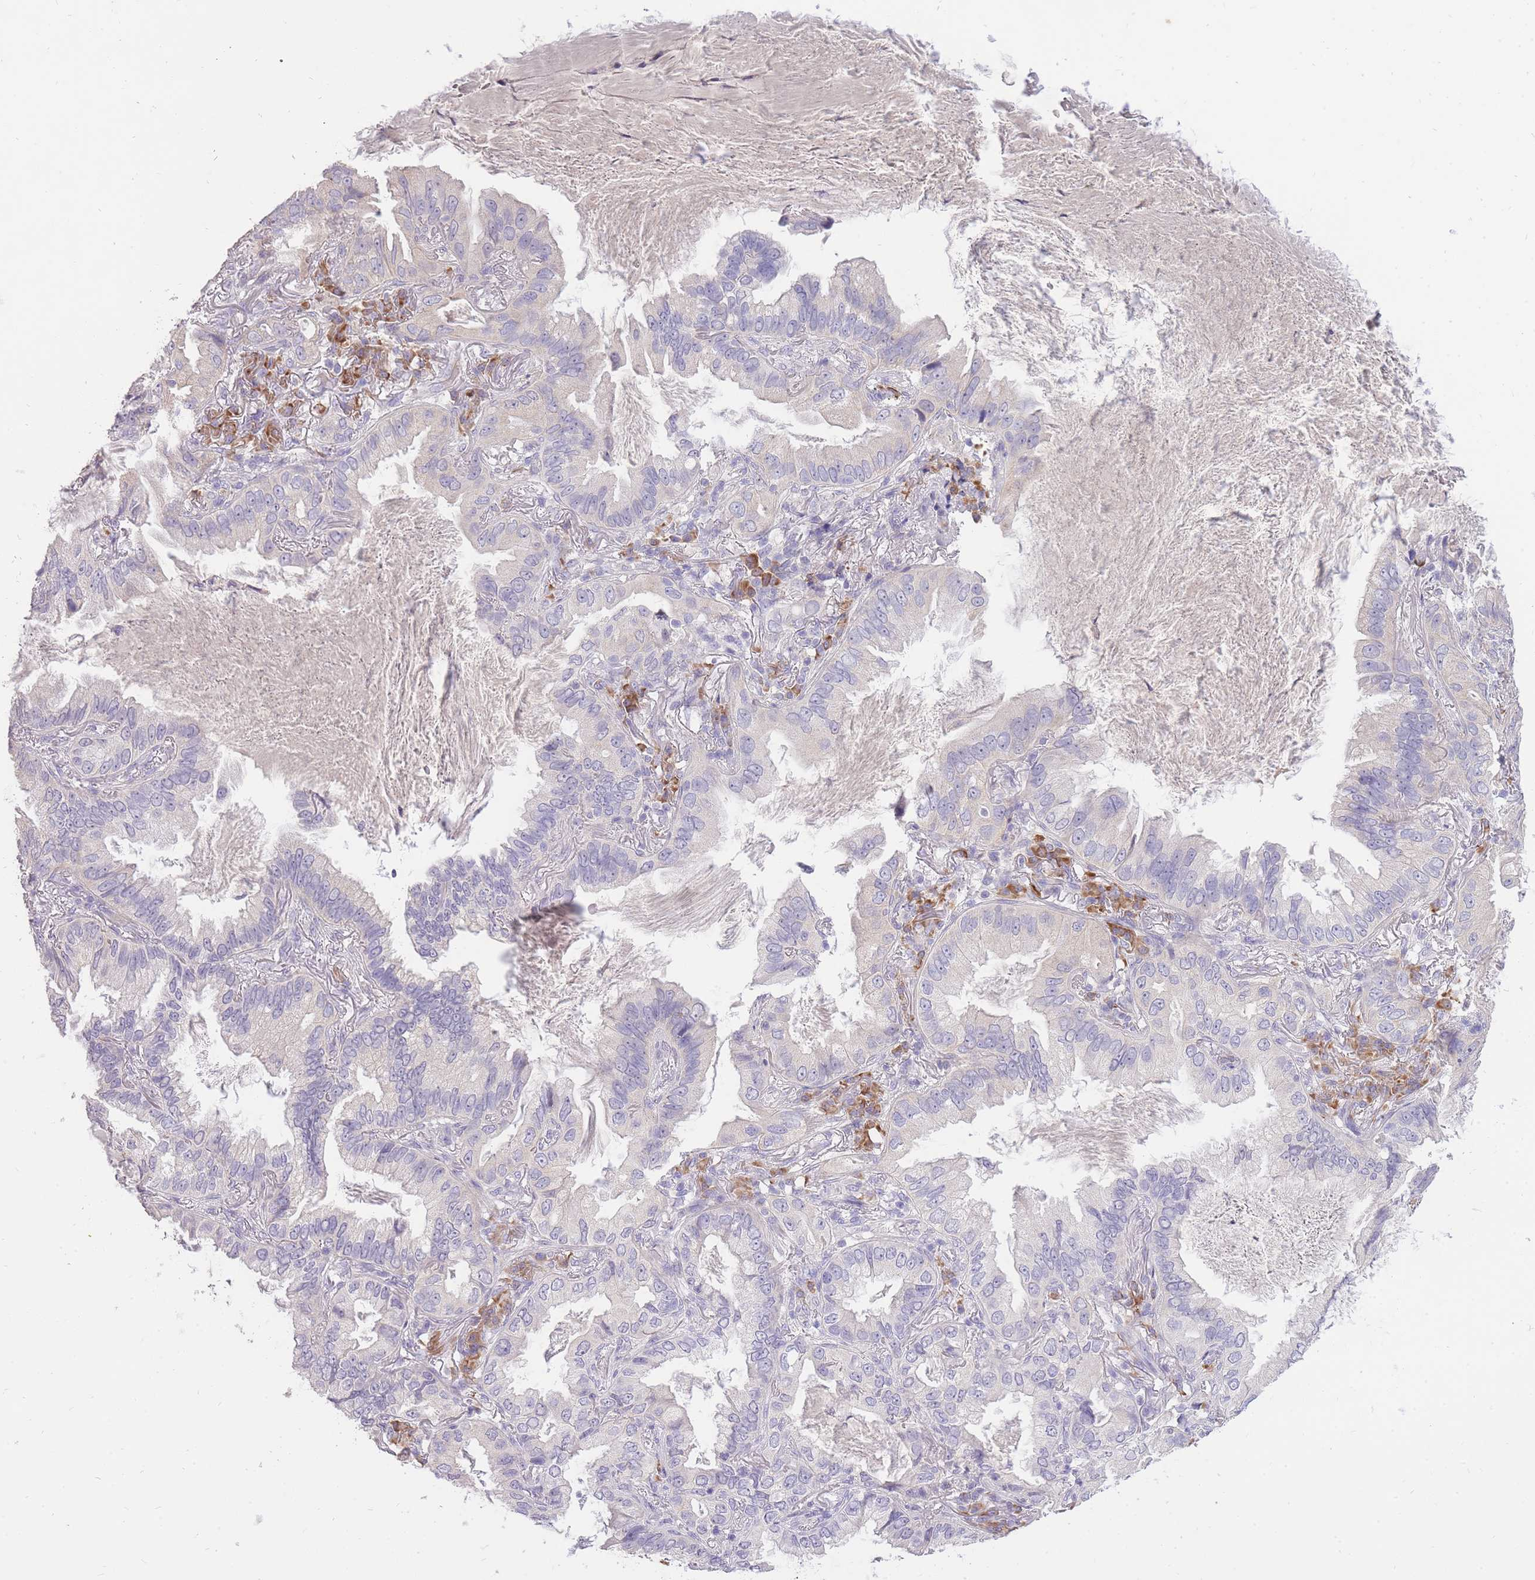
{"staining": {"intensity": "negative", "quantity": "none", "location": "none"}, "tissue": "lung cancer", "cell_type": "Tumor cells", "image_type": "cancer", "snomed": [{"axis": "morphology", "description": "Adenocarcinoma, NOS"}, {"axis": "topography", "description": "Lung"}], "caption": "Lung adenocarcinoma was stained to show a protein in brown. There is no significant positivity in tumor cells.", "gene": "FRG2C", "patient": {"sex": "female", "age": 69}}